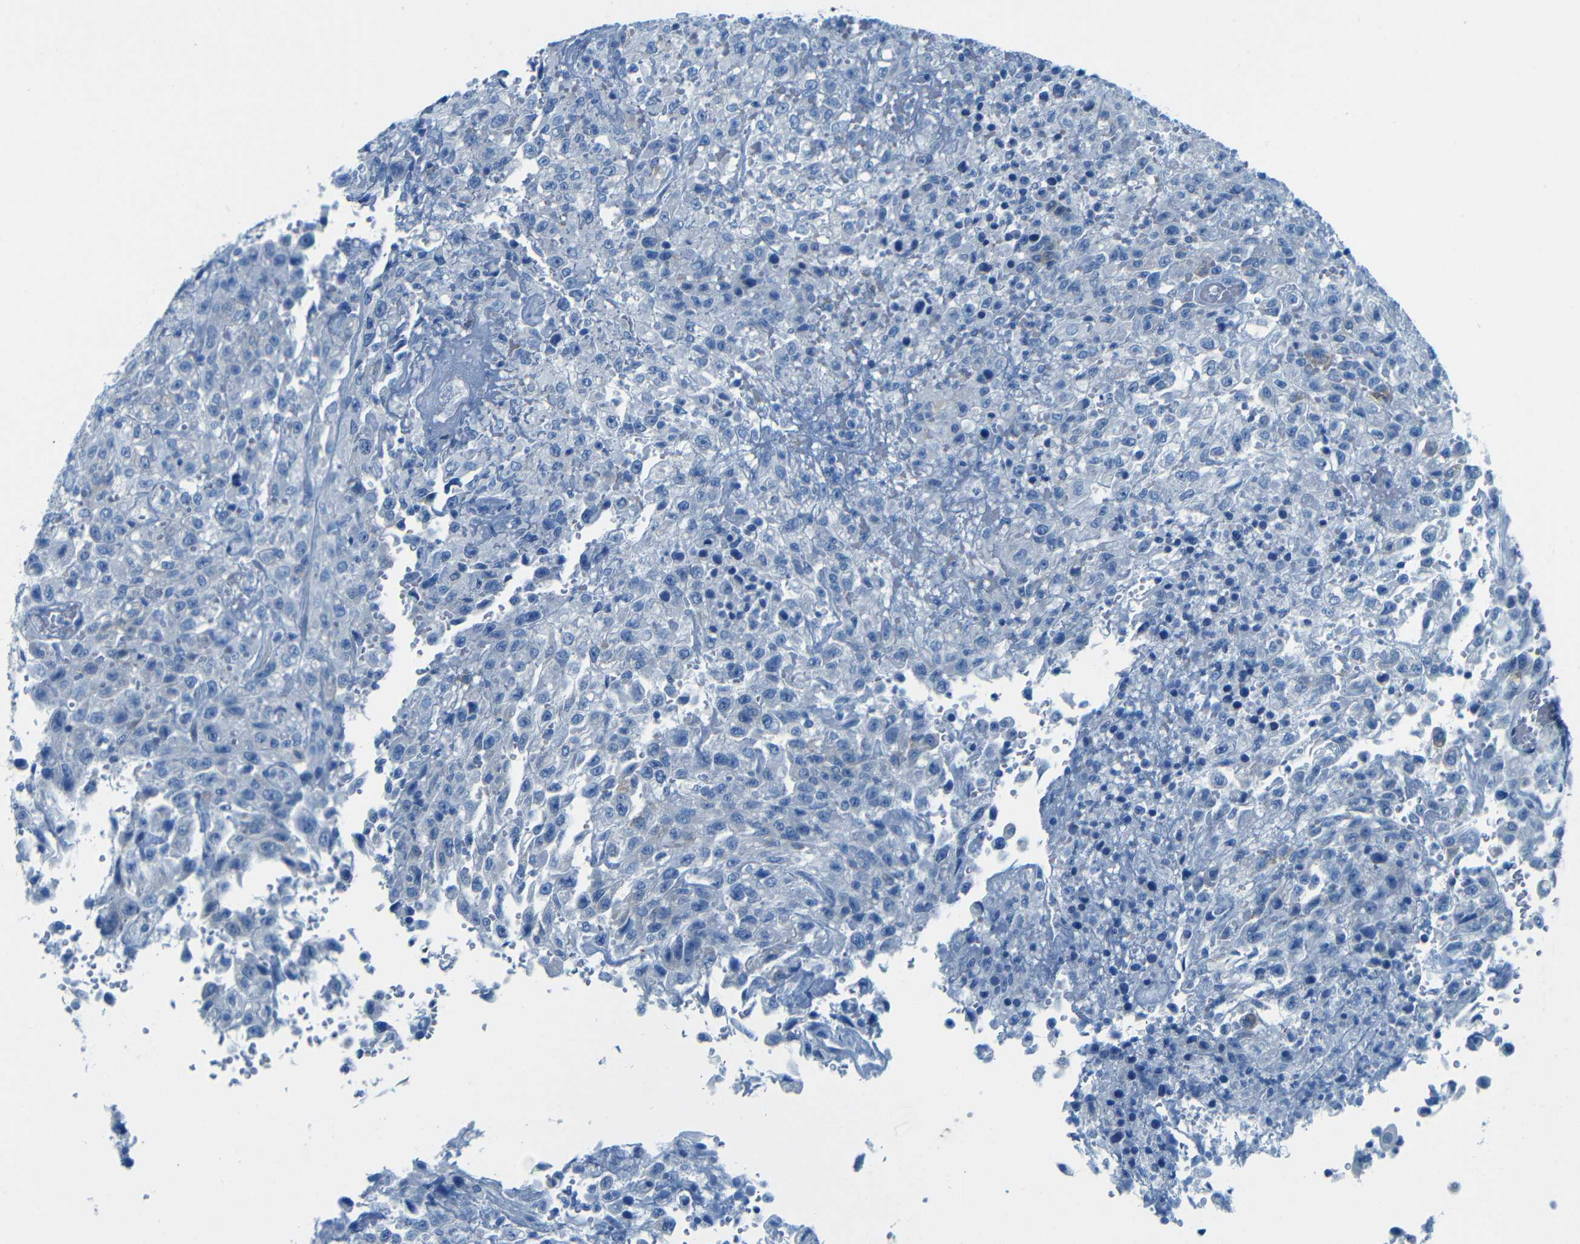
{"staining": {"intensity": "negative", "quantity": "none", "location": "none"}, "tissue": "urothelial cancer", "cell_type": "Tumor cells", "image_type": "cancer", "snomed": [{"axis": "morphology", "description": "Urothelial carcinoma, High grade"}, {"axis": "topography", "description": "Urinary bladder"}], "caption": "Tumor cells show no significant protein staining in urothelial carcinoma (high-grade).", "gene": "MAP2", "patient": {"sex": "male", "age": 46}}